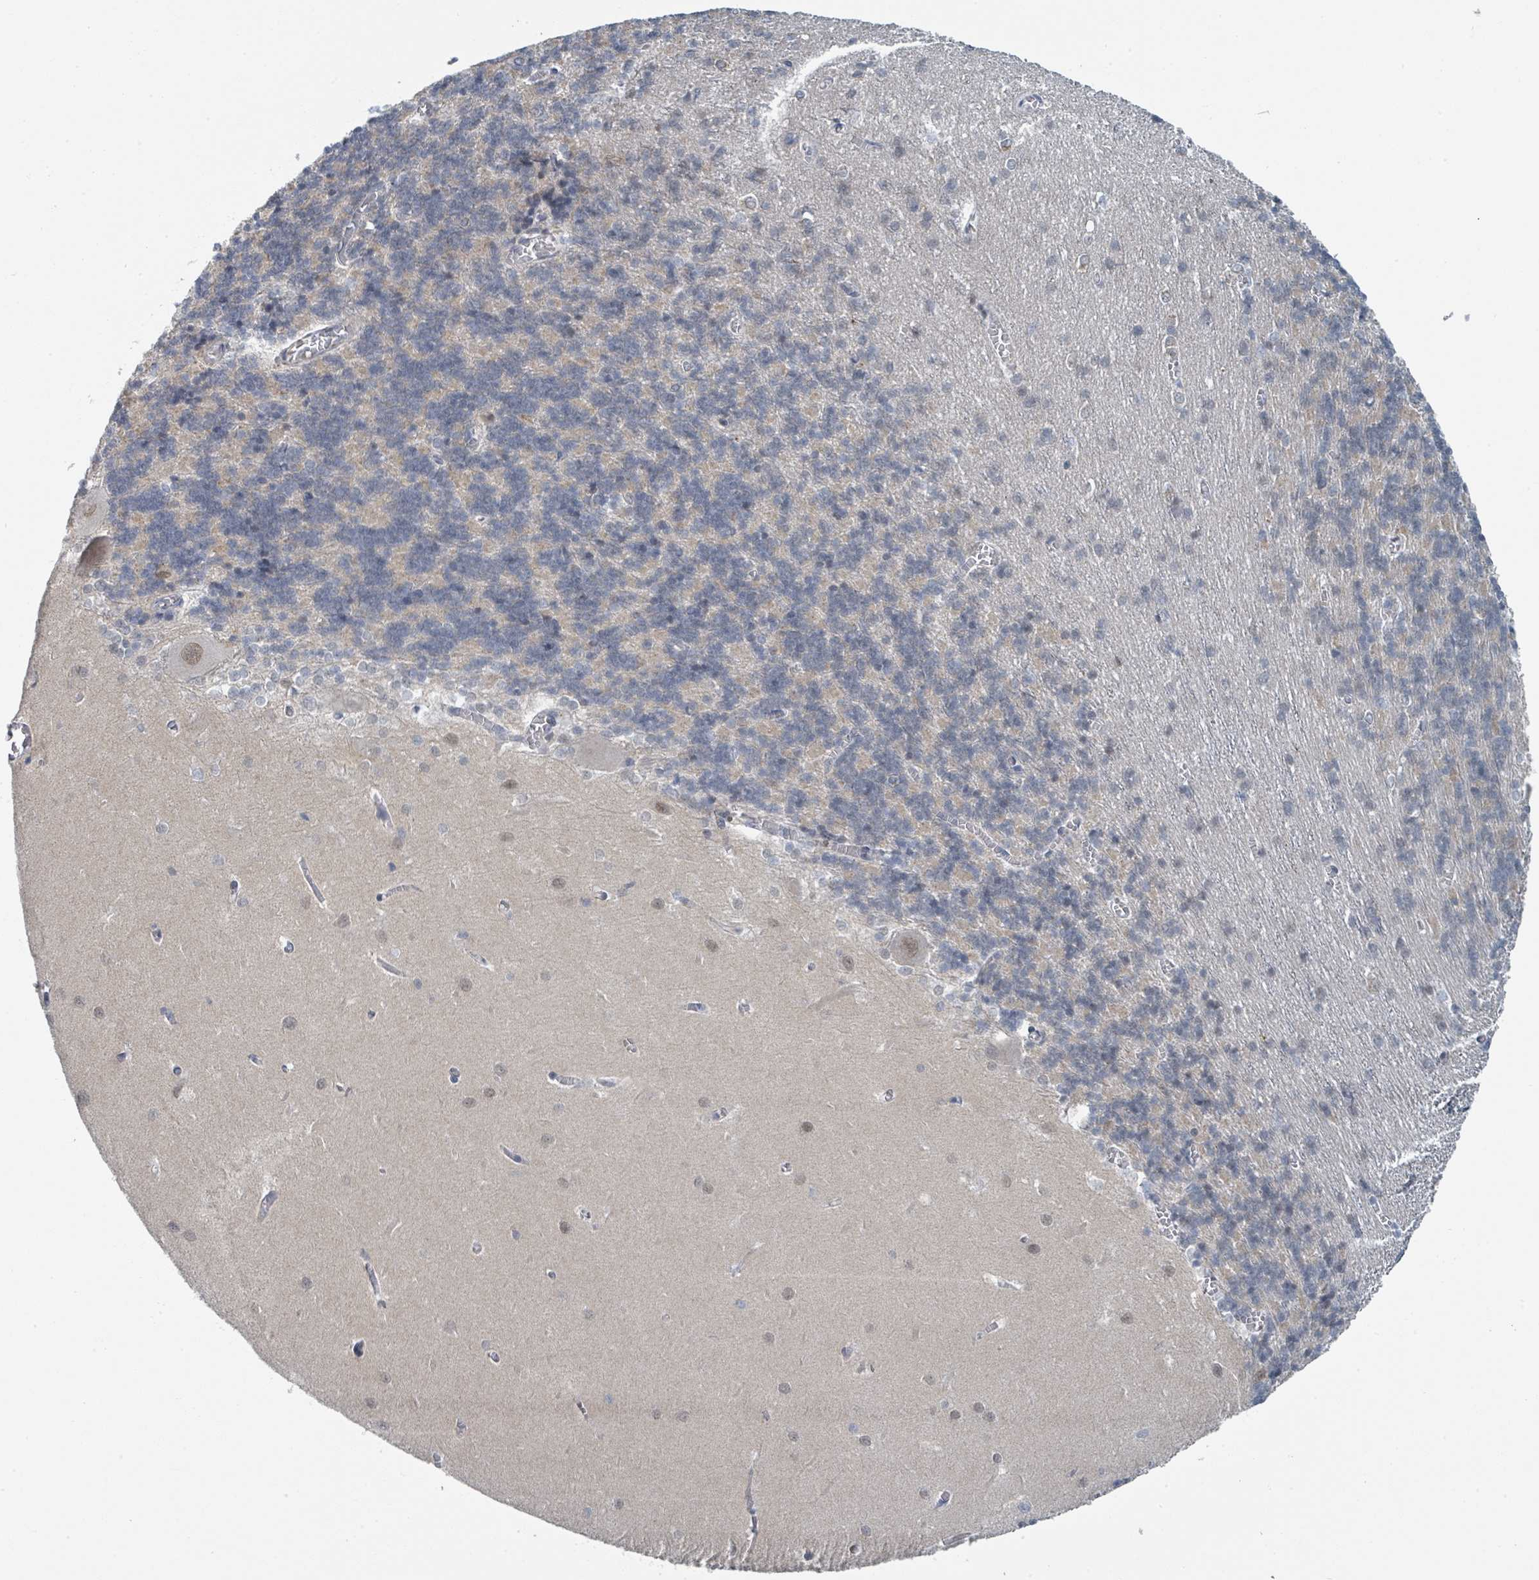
{"staining": {"intensity": "weak", "quantity": "25%-75%", "location": "cytoplasmic/membranous"}, "tissue": "cerebellum", "cell_type": "Cells in granular layer", "image_type": "normal", "snomed": [{"axis": "morphology", "description": "Normal tissue, NOS"}, {"axis": "topography", "description": "Cerebellum"}], "caption": "Normal cerebellum demonstrates weak cytoplasmic/membranous staining in approximately 25%-75% of cells in granular layer, visualized by immunohistochemistry.", "gene": "ANKRD55", "patient": {"sex": "male", "age": 37}}